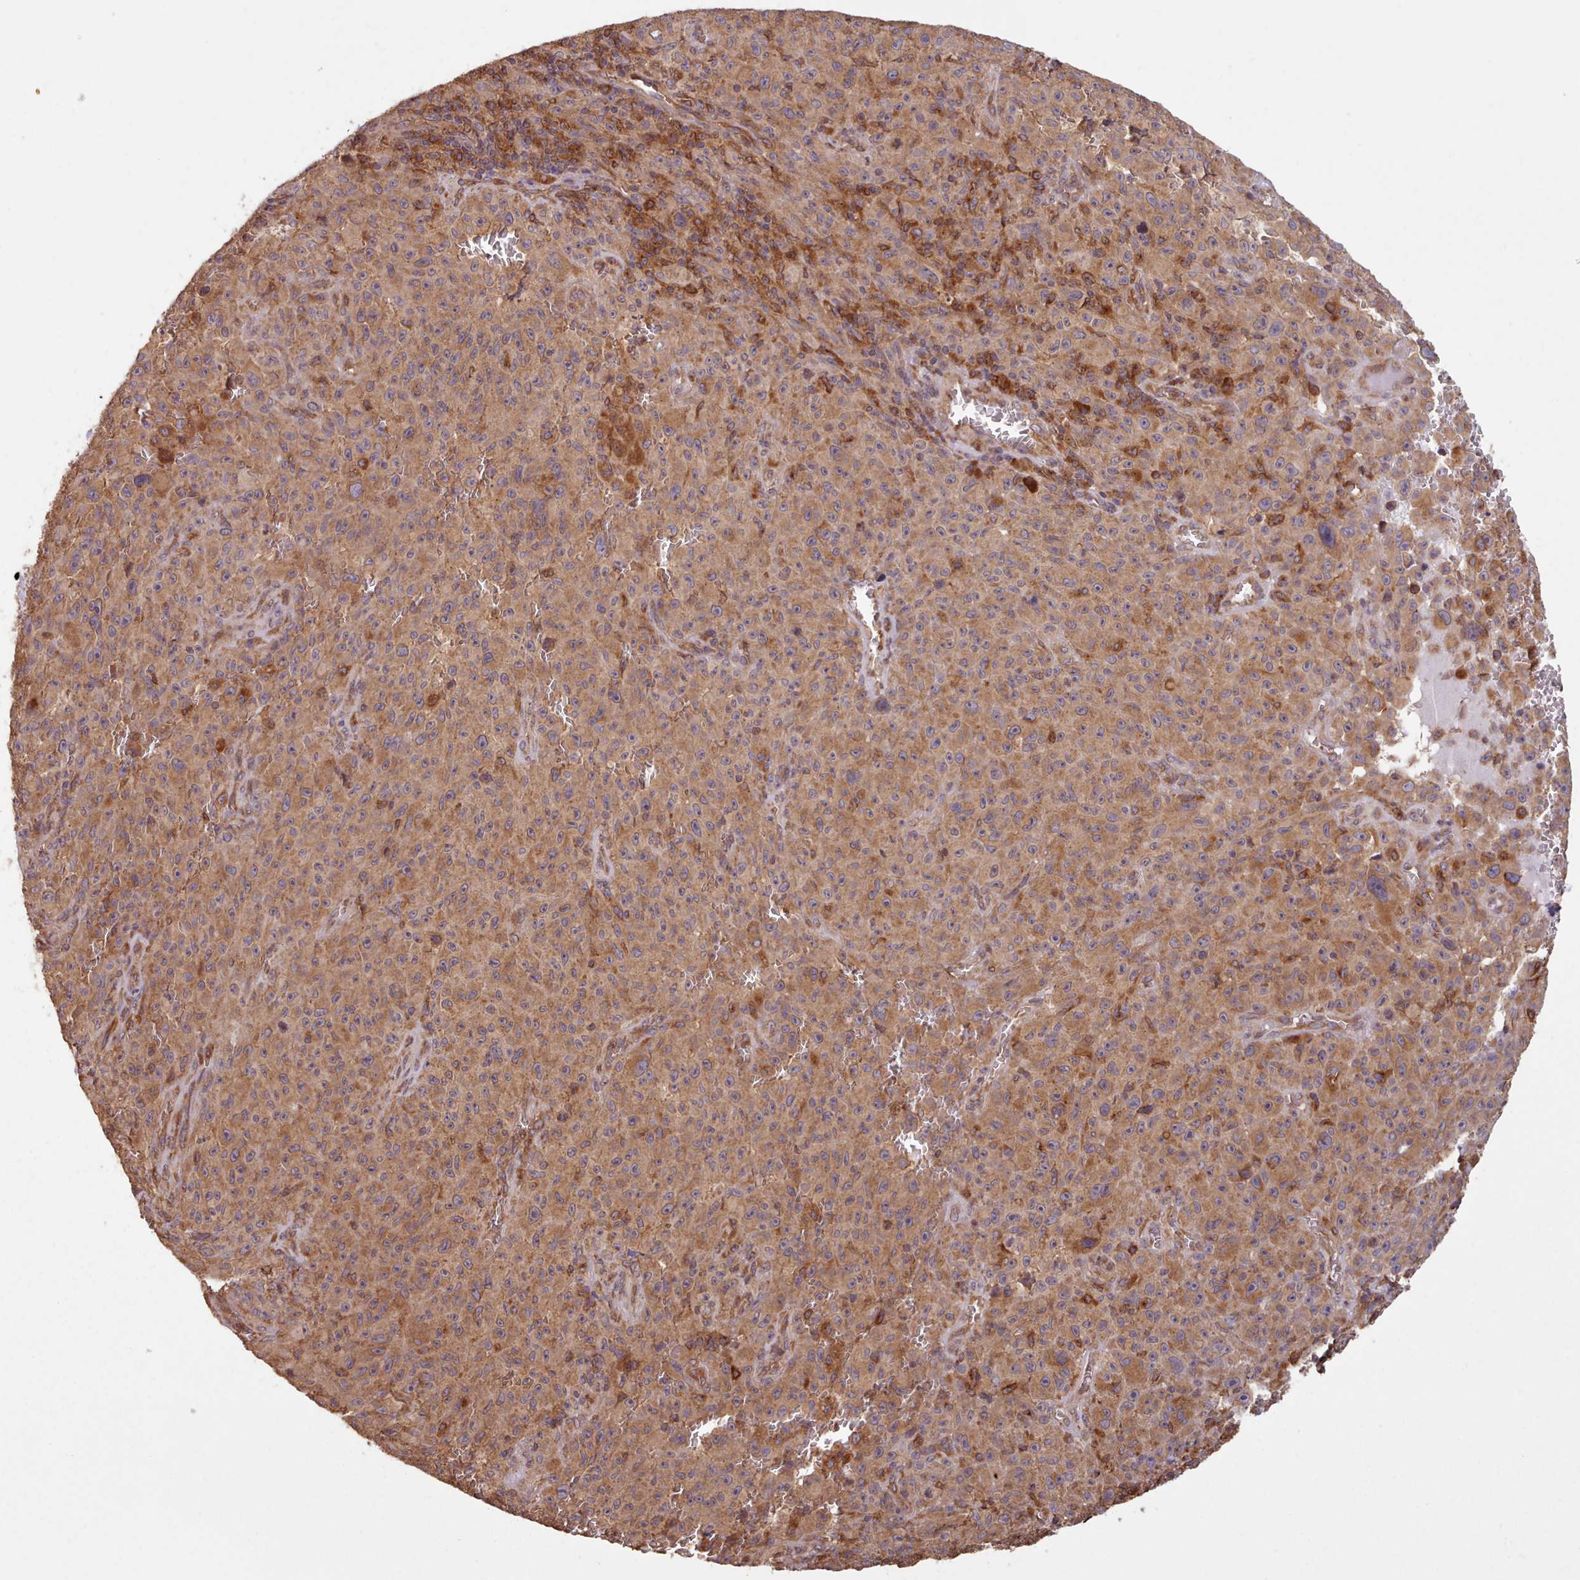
{"staining": {"intensity": "moderate", "quantity": ">75%", "location": "cytoplasmic/membranous"}, "tissue": "melanoma", "cell_type": "Tumor cells", "image_type": "cancer", "snomed": [{"axis": "morphology", "description": "Malignant melanoma, NOS"}, {"axis": "topography", "description": "Skin"}], "caption": "An image of malignant melanoma stained for a protein displays moderate cytoplasmic/membranous brown staining in tumor cells.", "gene": "CRYBG1", "patient": {"sex": "female", "age": 82}}